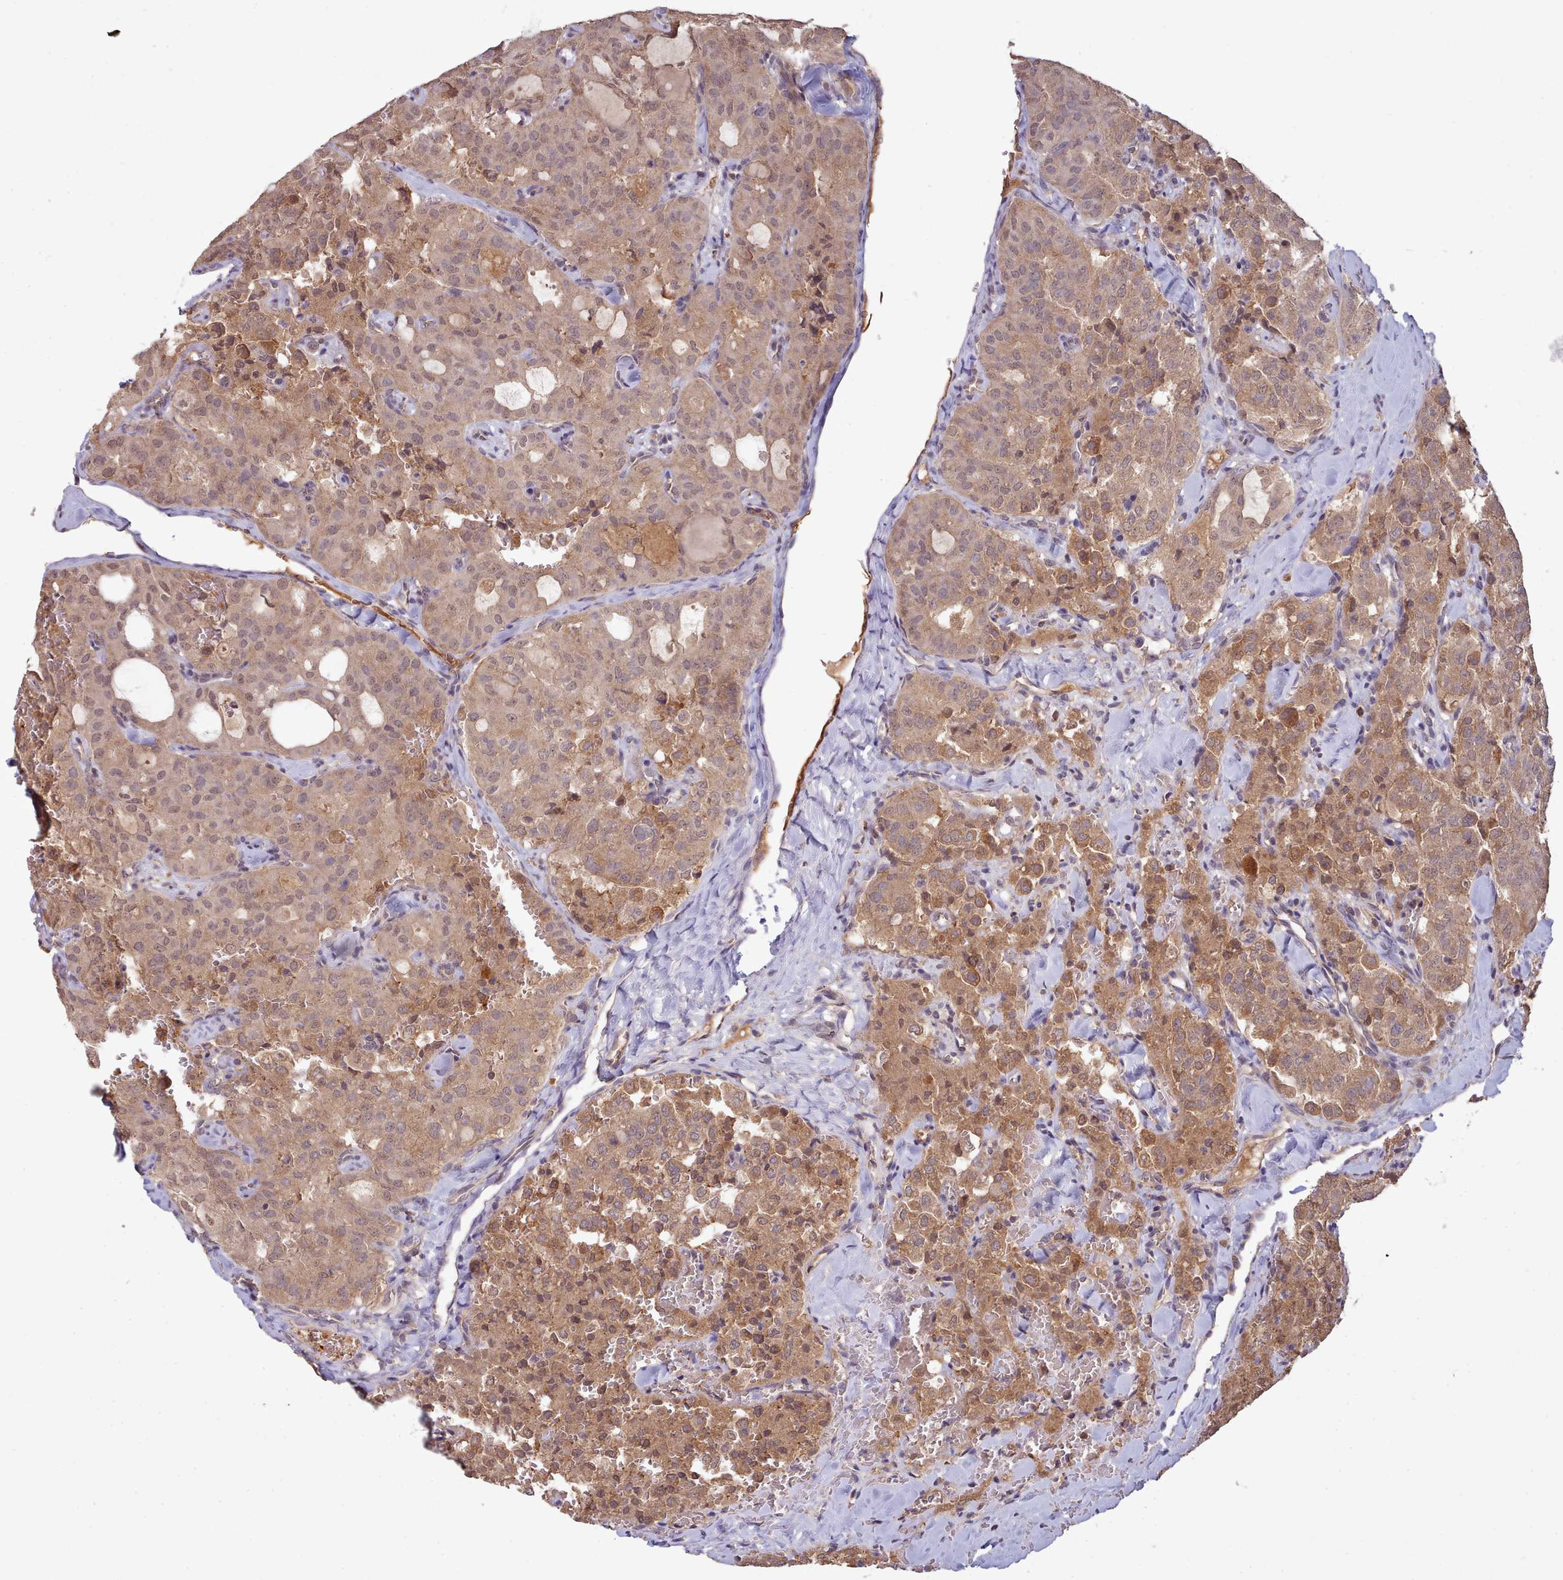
{"staining": {"intensity": "moderate", "quantity": ">75%", "location": "cytoplasmic/membranous"}, "tissue": "thyroid cancer", "cell_type": "Tumor cells", "image_type": "cancer", "snomed": [{"axis": "morphology", "description": "Follicular adenoma carcinoma, NOS"}, {"axis": "topography", "description": "Thyroid gland"}], "caption": "Moderate cytoplasmic/membranous expression for a protein is present in about >75% of tumor cells of thyroid cancer using immunohistochemistry (IHC).", "gene": "PIP4P1", "patient": {"sex": "male", "age": 75}}